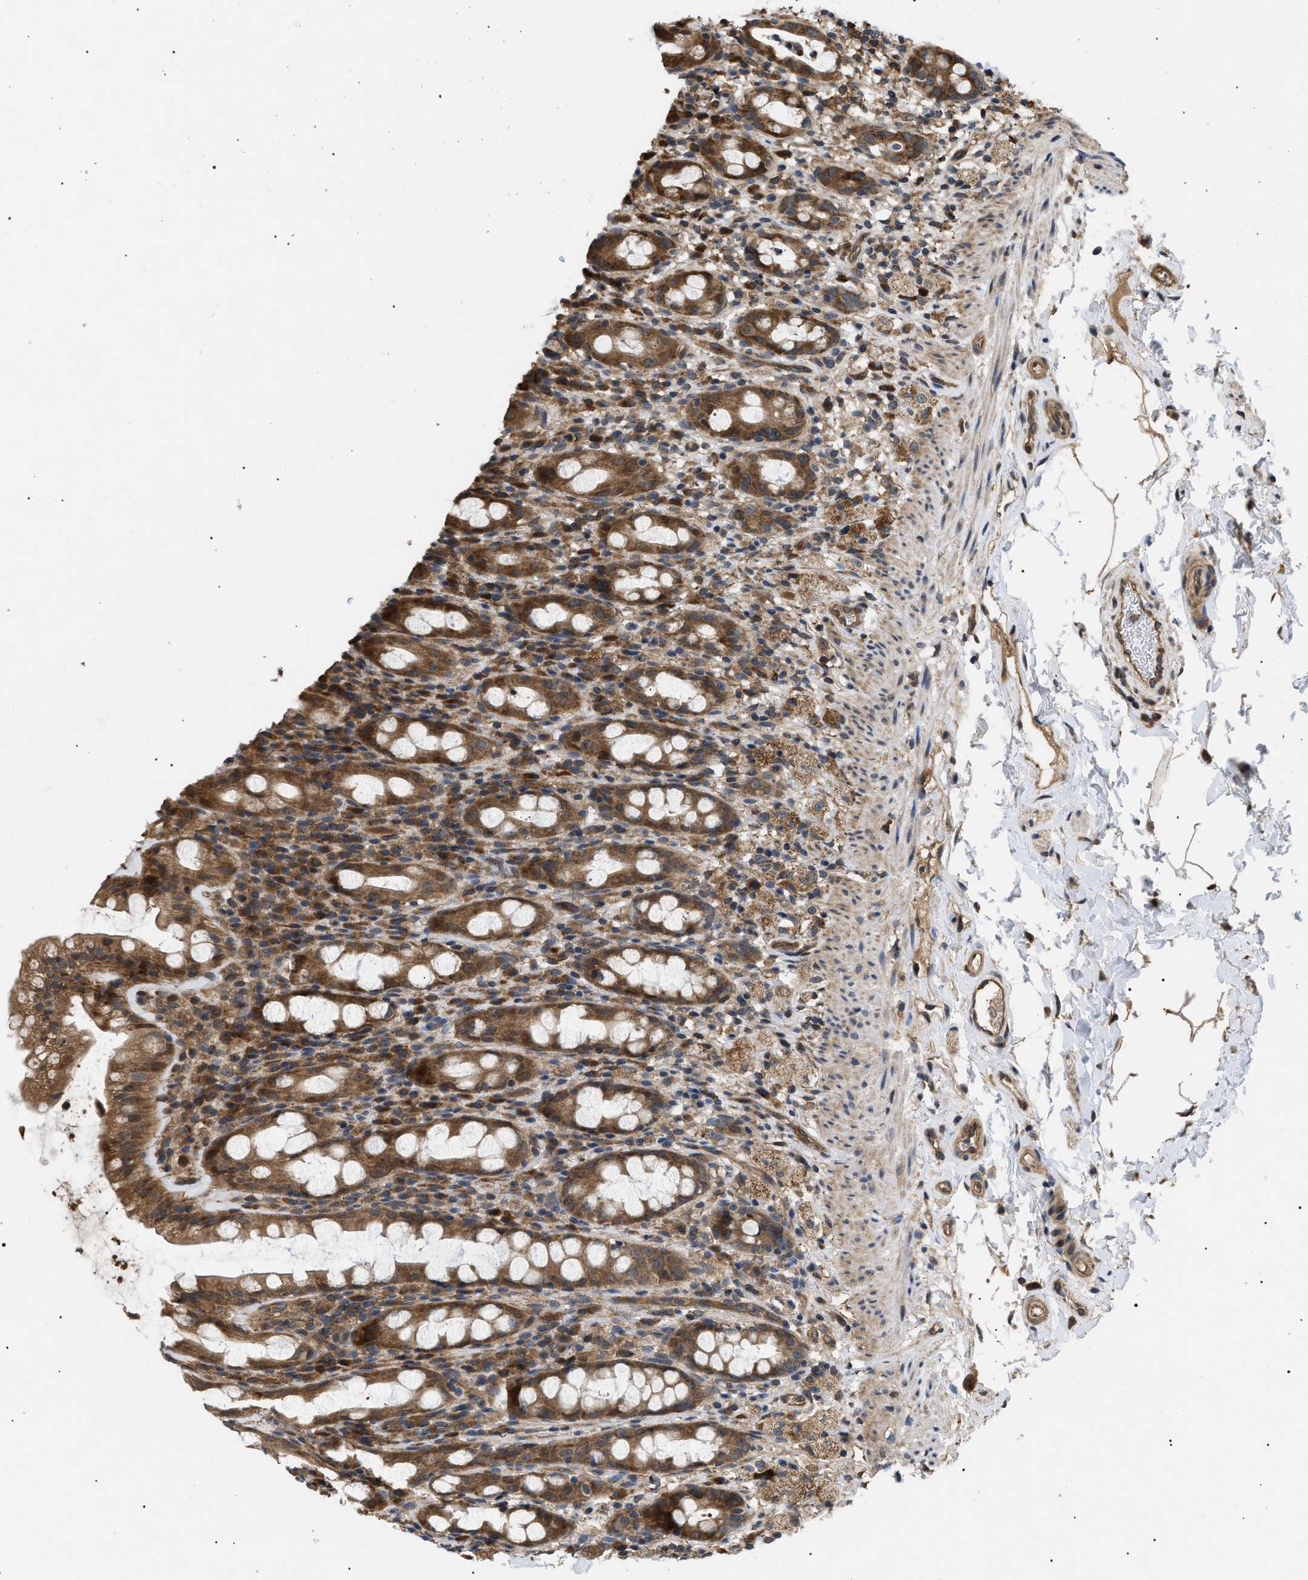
{"staining": {"intensity": "moderate", "quantity": ">75%", "location": "cytoplasmic/membranous"}, "tissue": "rectum", "cell_type": "Glandular cells", "image_type": "normal", "snomed": [{"axis": "morphology", "description": "Normal tissue, NOS"}, {"axis": "topography", "description": "Rectum"}], "caption": "IHC photomicrograph of unremarkable rectum: human rectum stained using immunohistochemistry (IHC) shows medium levels of moderate protein expression localized specifically in the cytoplasmic/membranous of glandular cells, appearing as a cytoplasmic/membranous brown color.", "gene": "ASTL", "patient": {"sex": "male", "age": 44}}